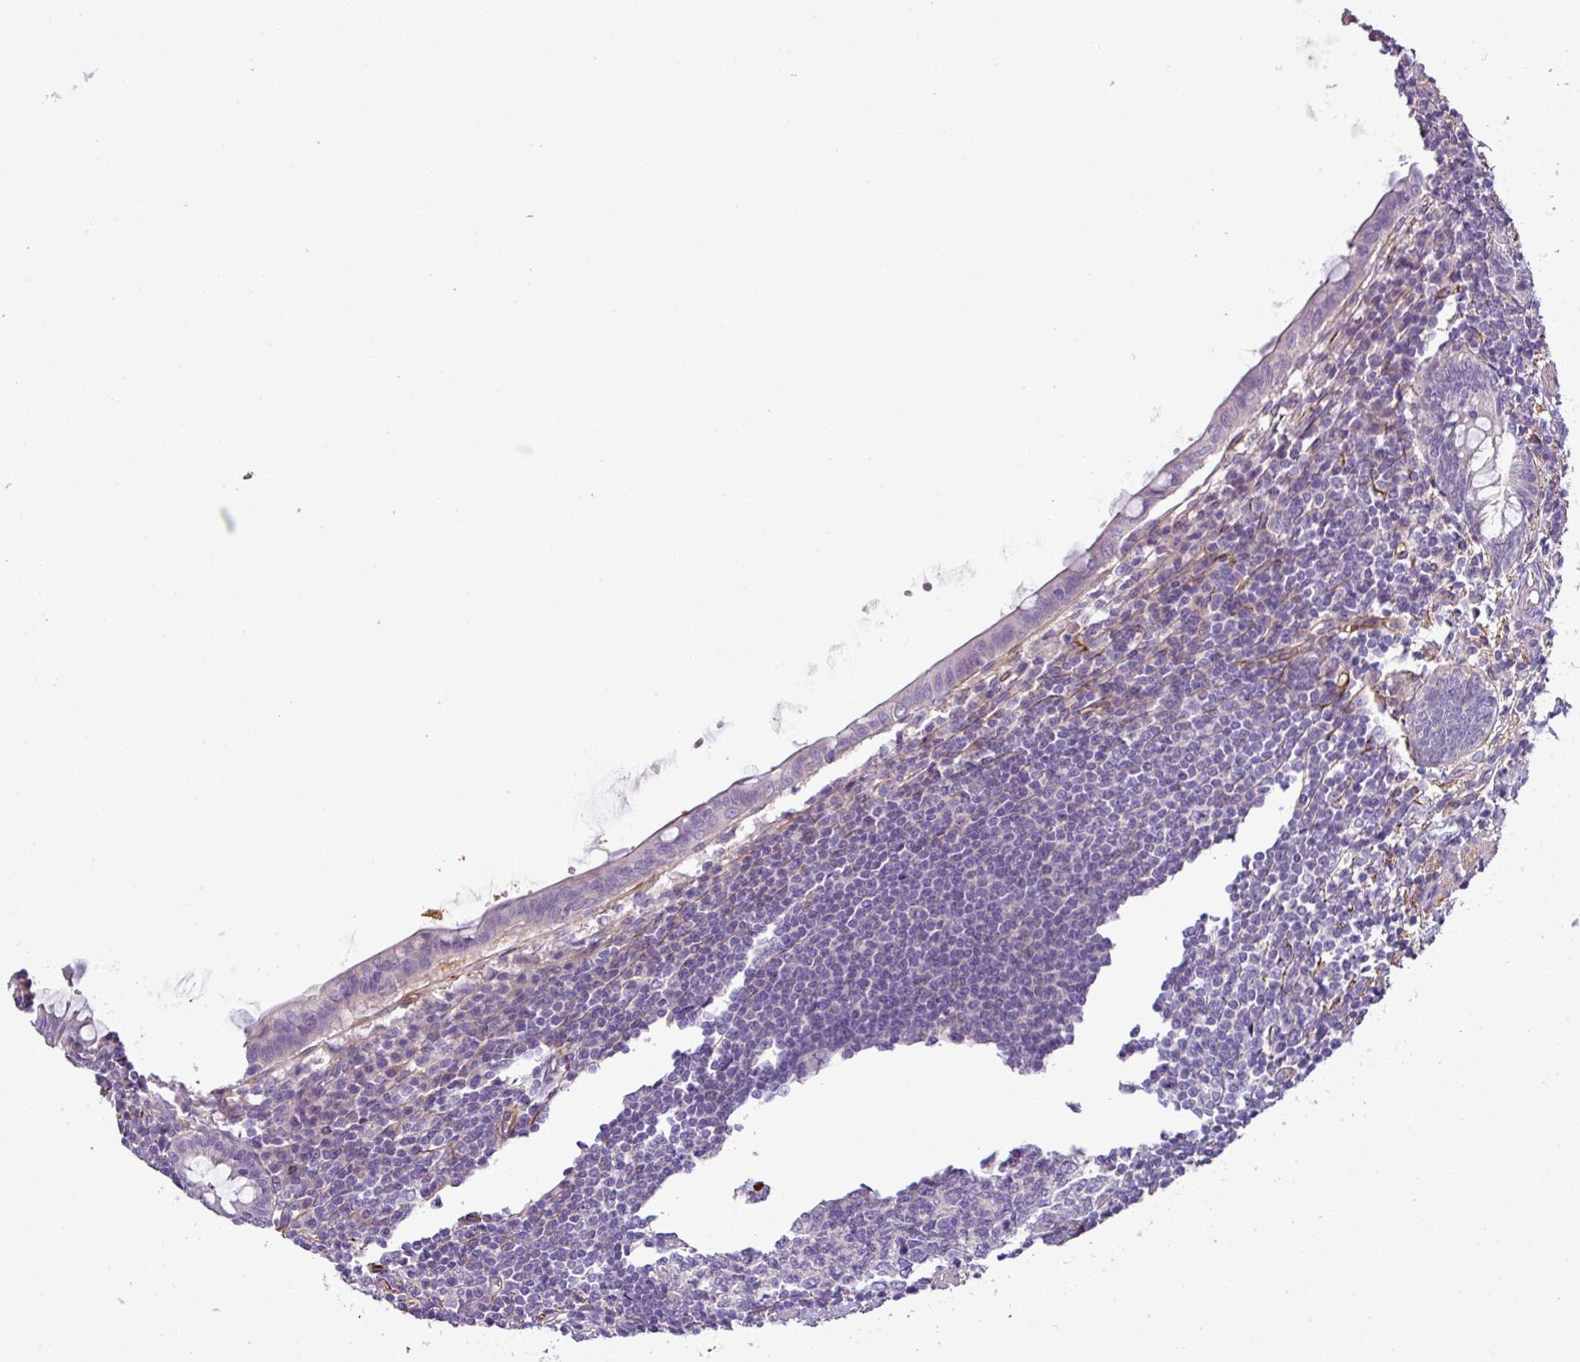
{"staining": {"intensity": "negative", "quantity": "none", "location": "none"}, "tissue": "appendix", "cell_type": "Glandular cells", "image_type": "normal", "snomed": [{"axis": "morphology", "description": "Normal tissue, NOS"}, {"axis": "topography", "description": "Appendix"}], "caption": "DAB immunohistochemical staining of unremarkable human appendix displays no significant positivity in glandular cells.", "gene": "PARD6A", "patient": {"sex": "male", "age": 83}}